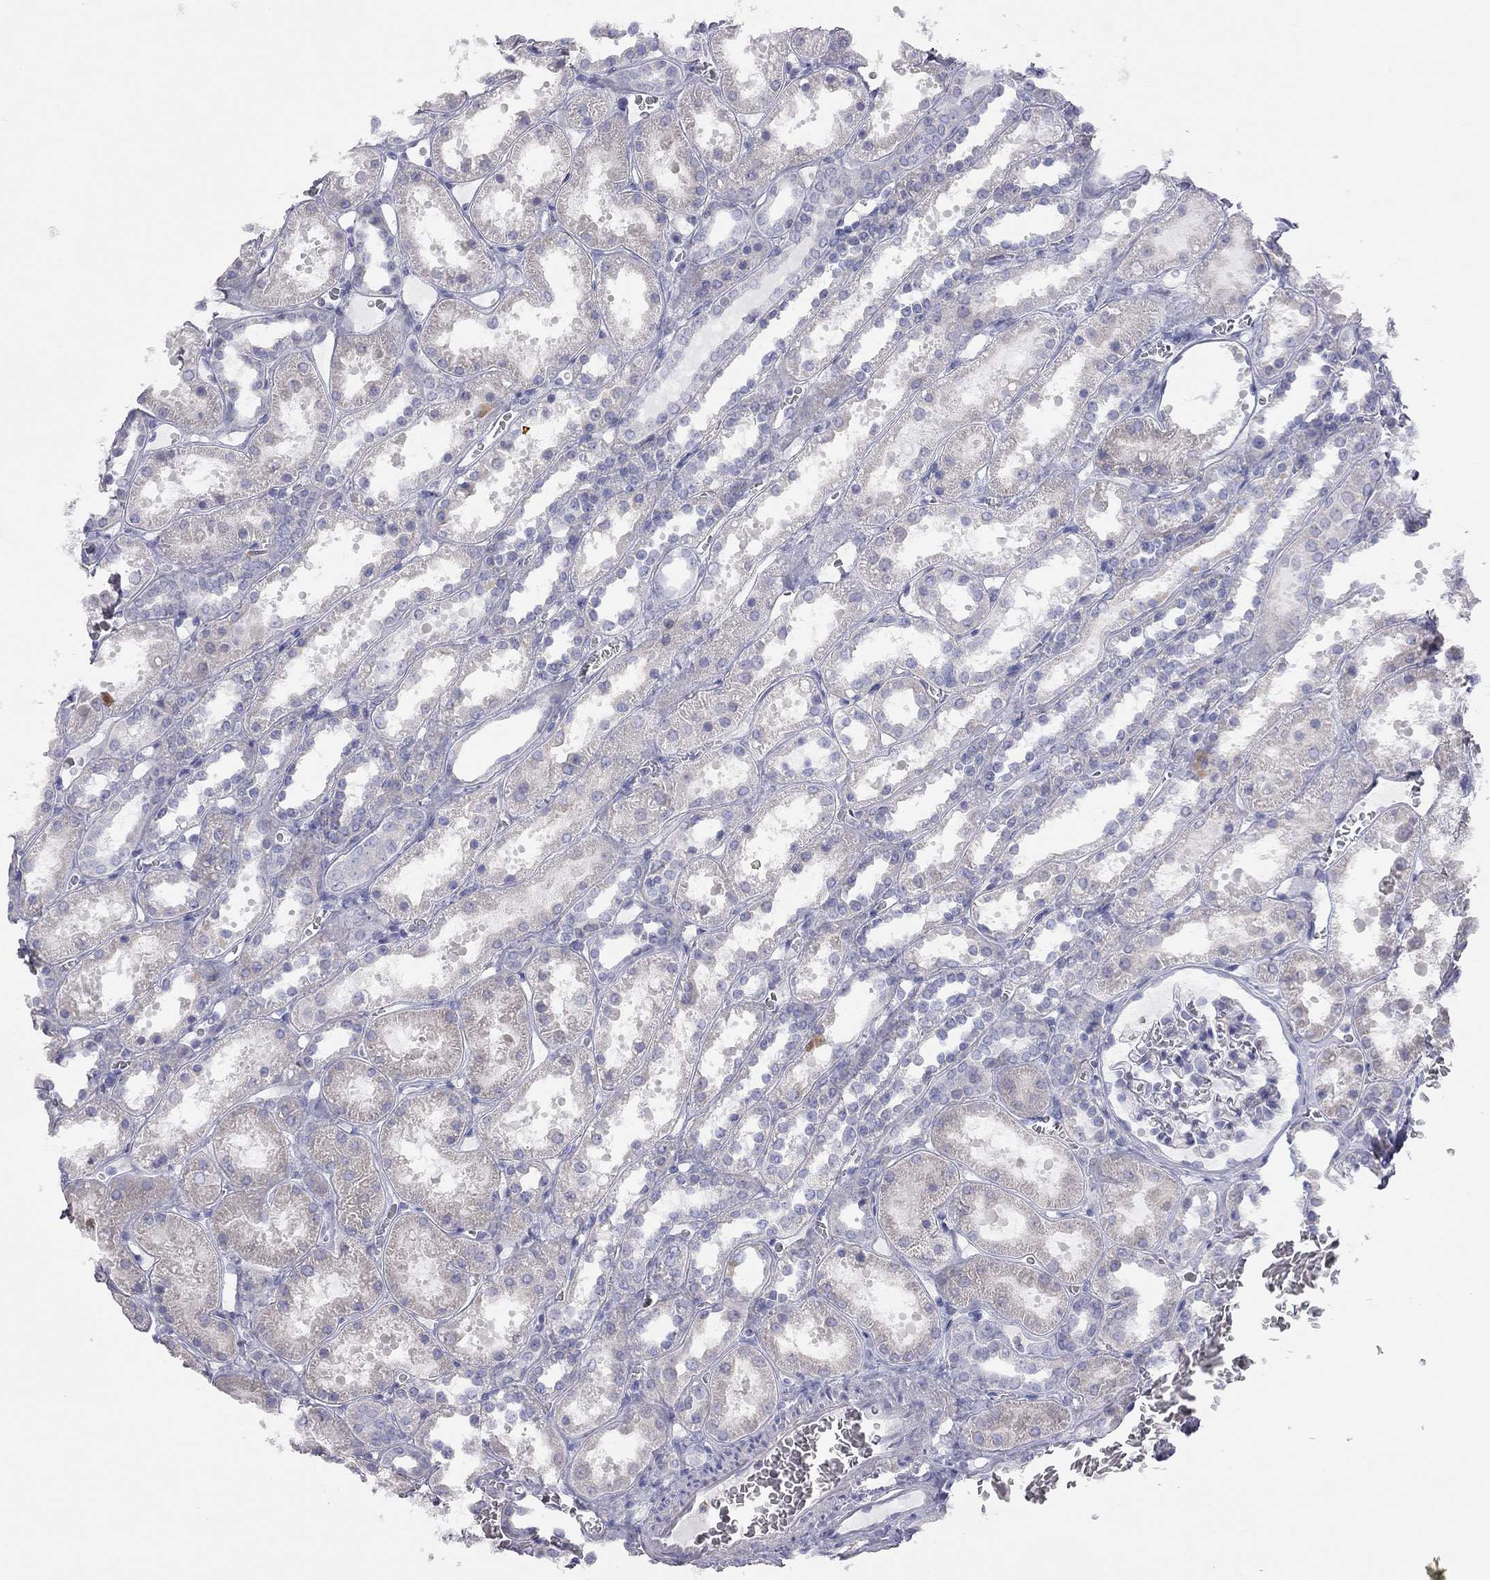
{"staining": {"intensity": "negative", "quantity": "none", "location": "none"}, "tissue": "kidney", "cell_type": "Cells in glomeruli", "image_type": "normal", "snomed": [{"axis": "morphology", "description": "Normal tissue, NOS"}, {"axis": "topography", "description": "Kidney"}], "caption": "IHC image of benign kidney stained for a protein (brown), which reveals no positivity in cells in glomeruli. The staining was performed using DAB (3,3'-diaminobenzidine) to visualize the protein expression in brown, while the nuclei were stained in blue with hematoxylin (Magnification: 20x).", "gene": "ADCYAP1", "patient": {"sex": "female", "age": 41}}